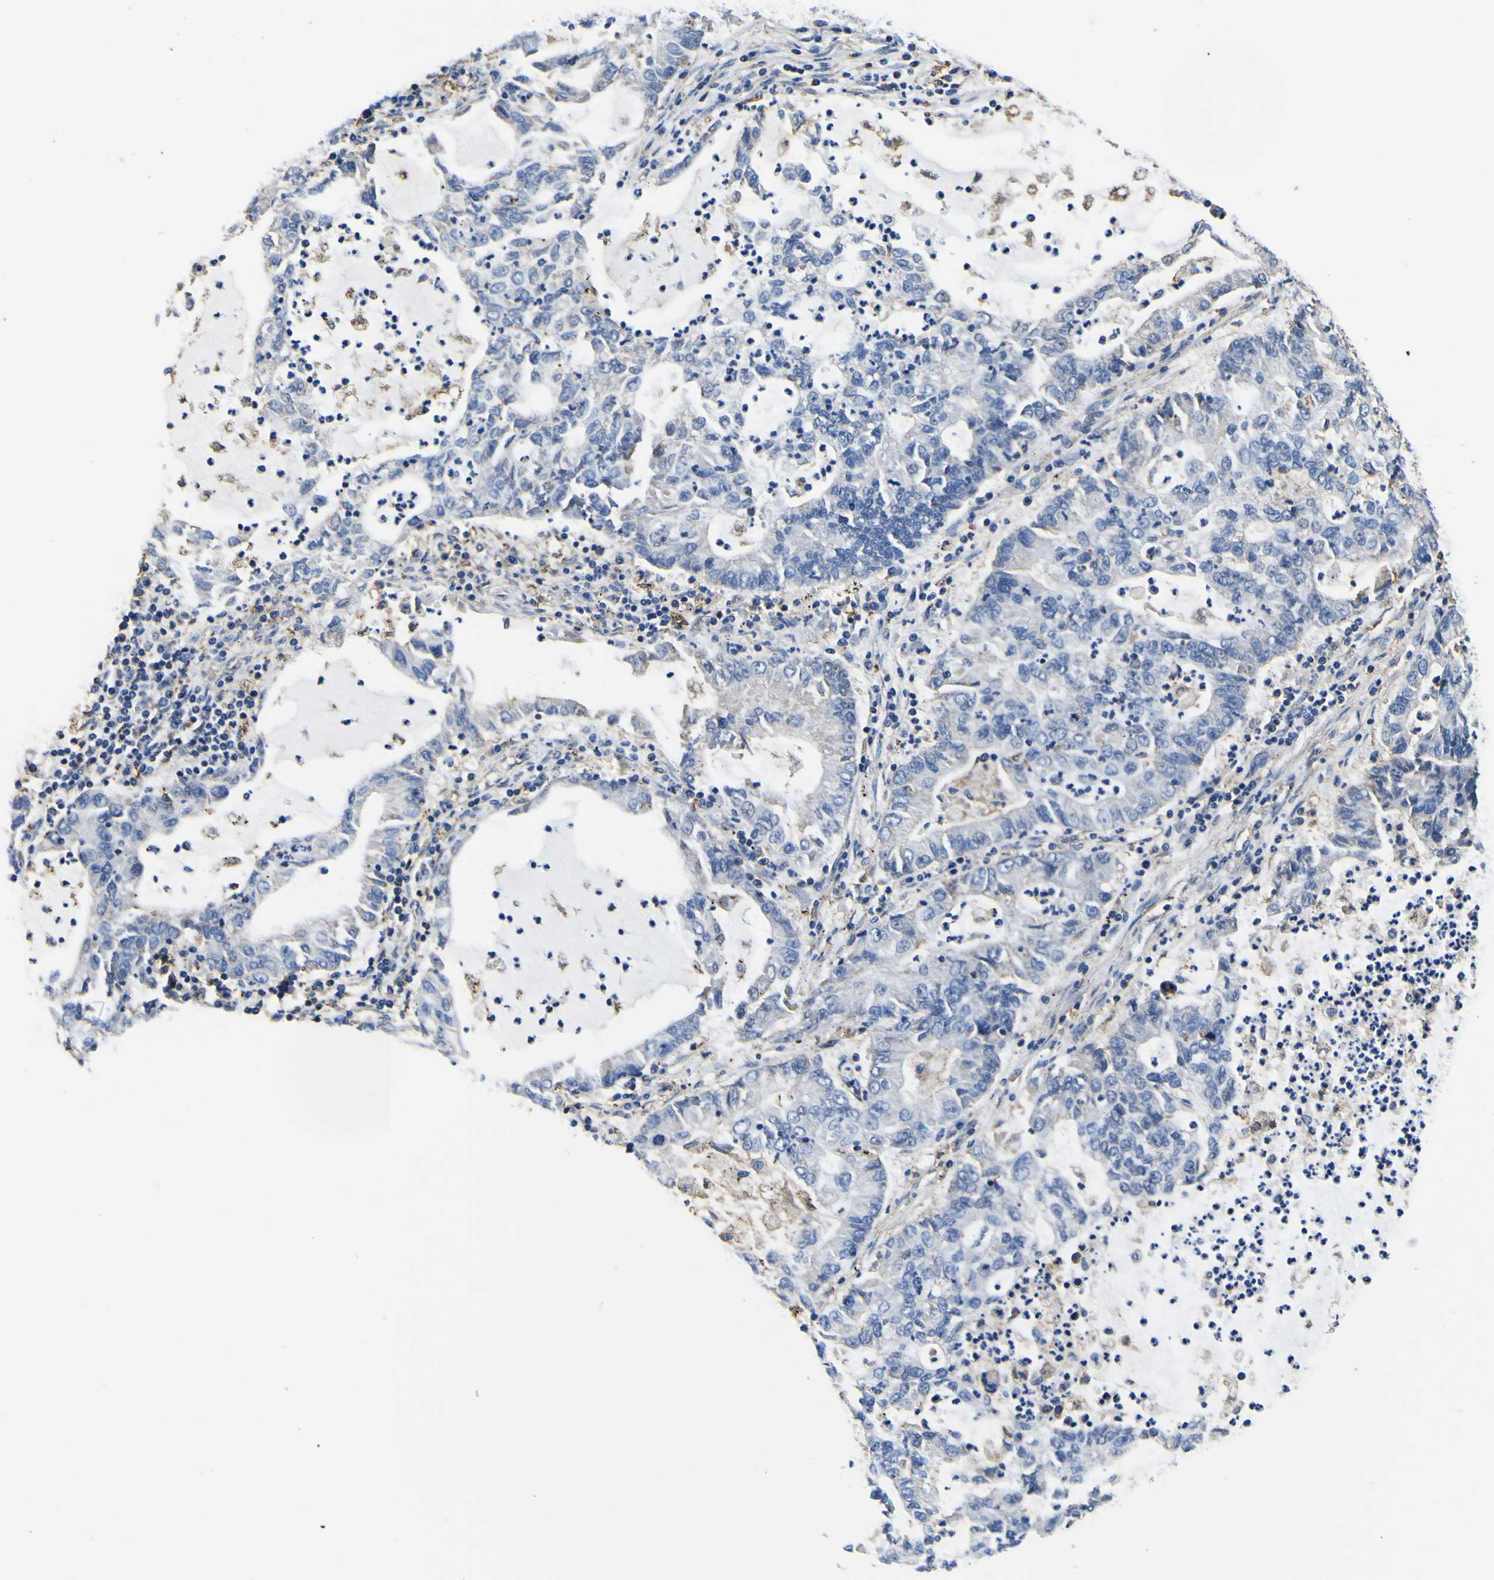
{"staining": {"intensity": "negative", "quantity": "none", "location": "none"}, "tissue": "lung cancer", "cell_type": "Tumor cells", "image_type": "cancer", "snomed": [{"axis": "morphology", "description": "Adenocarcinoma, NOS"}, {"axis": "topography", "description": "Lung"}], "caption": "Immunohistochemistry (IHC) image of human lung cancer stained for a protein (brown), which demonstrates no staining in tumor cells.", "gene": "PXDN", "patient": {"sex": "female", "age": 51}}